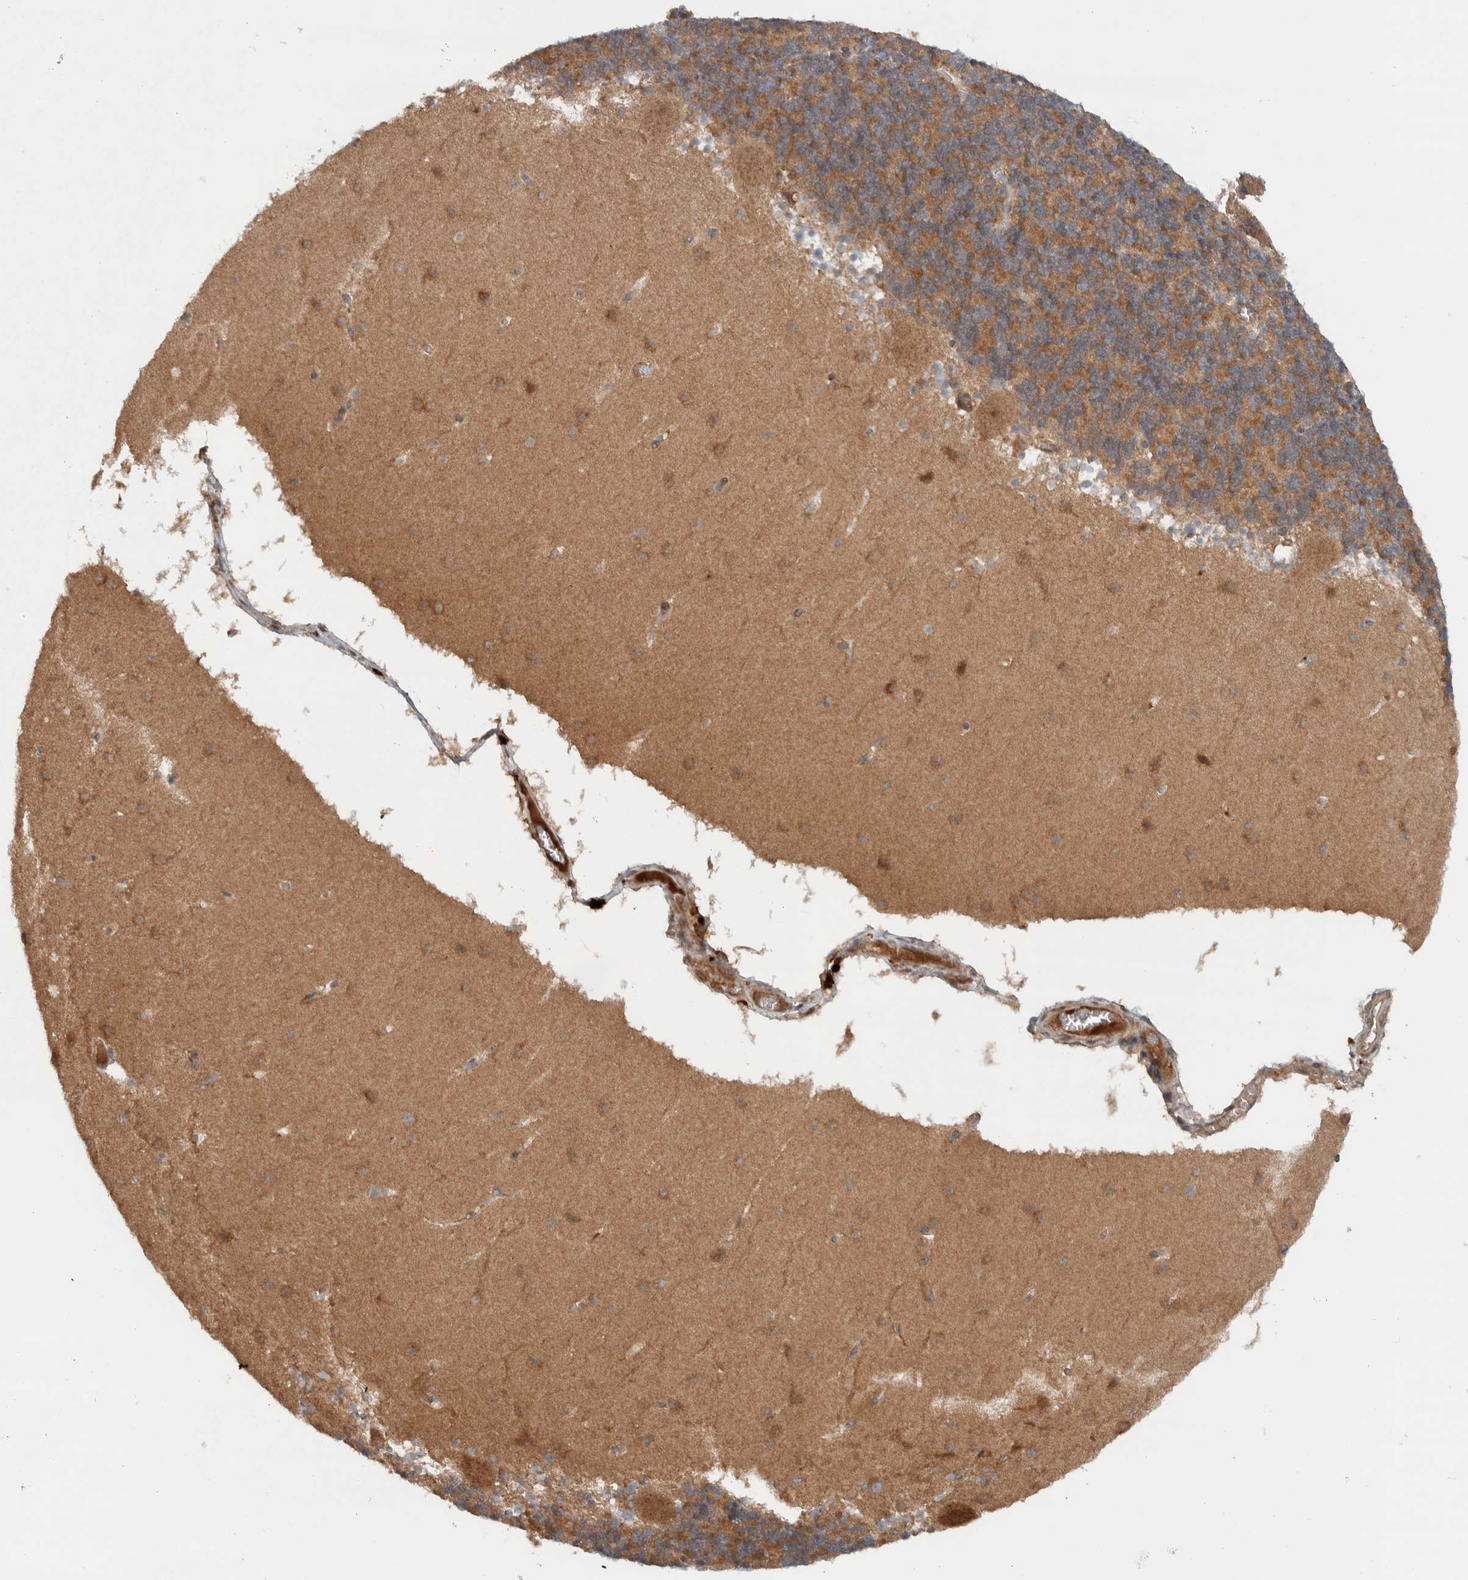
{"staining": {"intensity": "moderate", "quantity": "25%-75%", "location": "cytoplasmic/membranous"}, "tissue": "cerebellum", "cell_type": "Cells in granular layer", "image_type": "normal", "snomed": [{"axis": "morphology", "description": "Normal tissue, NOS"}, {"axis": "topography", "description": "Cerebellum"}], "caption": "Moderate cytoplasmic/membranous expression for a protein is appreciated in approximately 25%-75% of cells in granular layer of unremarkable cerebellum using IHC.", "gene": "KLHL6", "patient": {"sex": "male", "age": 45}}